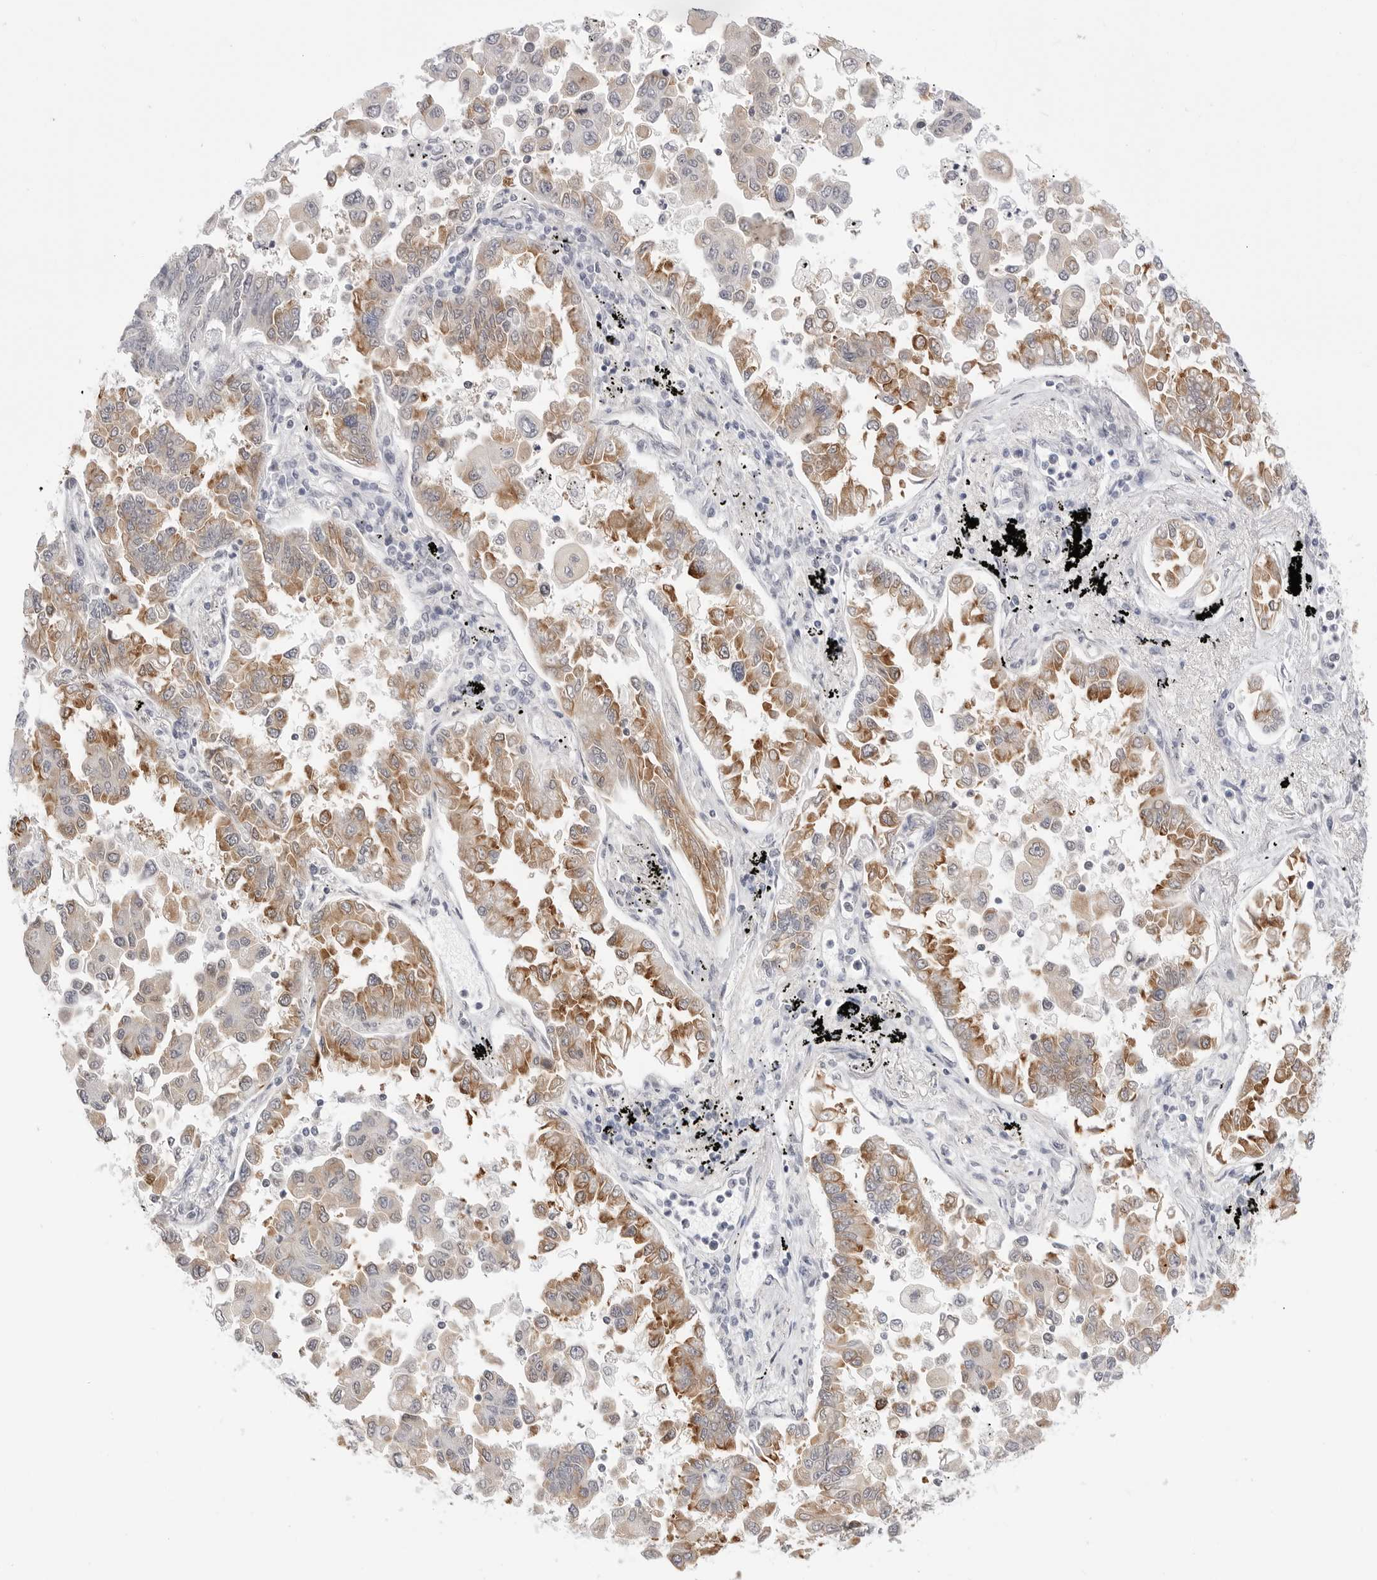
{"staining": {"intensity": "moderate", "quantity": "25%-75%", "location": "cytoplasmic/membranous"}, "tissue": "lung cancer", "cell_type": "Tumor cells", "image_type": "cancer", "snomed": [{"axis": "morphology", "description": "Adenocarcinoma, NOS"}, {"axis": "topography", "description": "Lung"}], "caption": "Lung cancer stained with DAB (3,3'-diaminobenzidine) IHC exhibits medium levels of moderate cytoplasmic/membranous expression in approximately 25%-75% of tumor cells. The staining was performed using DAB (3,3'-diaminobenzidine) to visualize the protein expression in brown, while the nuclei were stained in blue with hematoxylin (Magnification: 20x).", "gene": "C1orf162", "patient": {"sex": "female", "age": 67}}